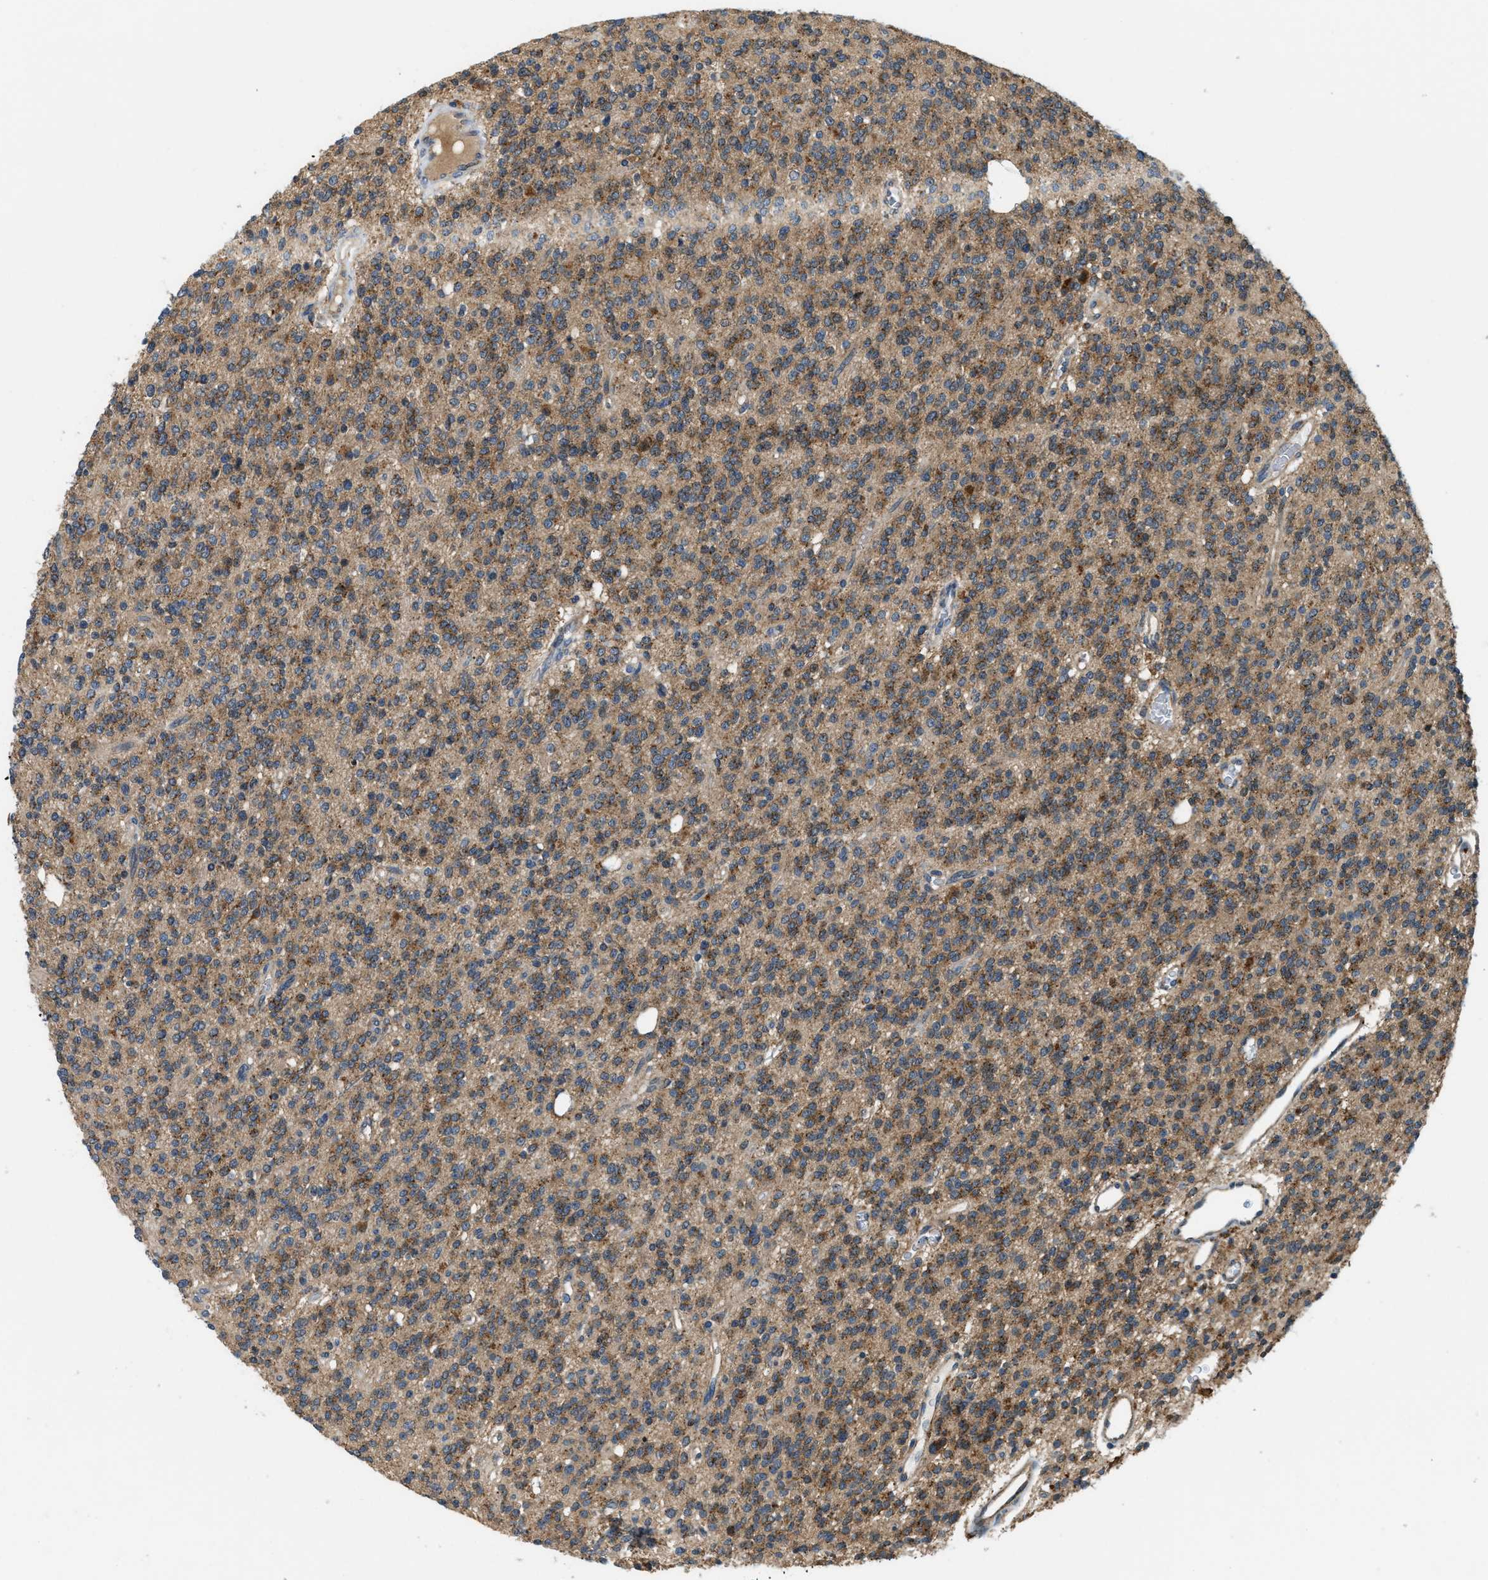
{"staining": {"intensity": "moderate", "quantity": ">75%", "location": "cytoplasmic/membranous"}, "tissue": "glioma", "cell_type": "Tumor cells", "image_type": "cancer", "snomed": [{"axis": "morphology", "description": "Glioma, malignant, High grade"}, {"axis": "topography", "description": "Brain"}], "caption": "A high-resolution histopathology image shows immunohistochemistry staining of malignant high-grade glioma, which reveals moderate cytoplasmic/membranous staining in about >75% of tumor cells.", "gene": "STARD3NL", "patient": {"sex": "male", "age": 34}}